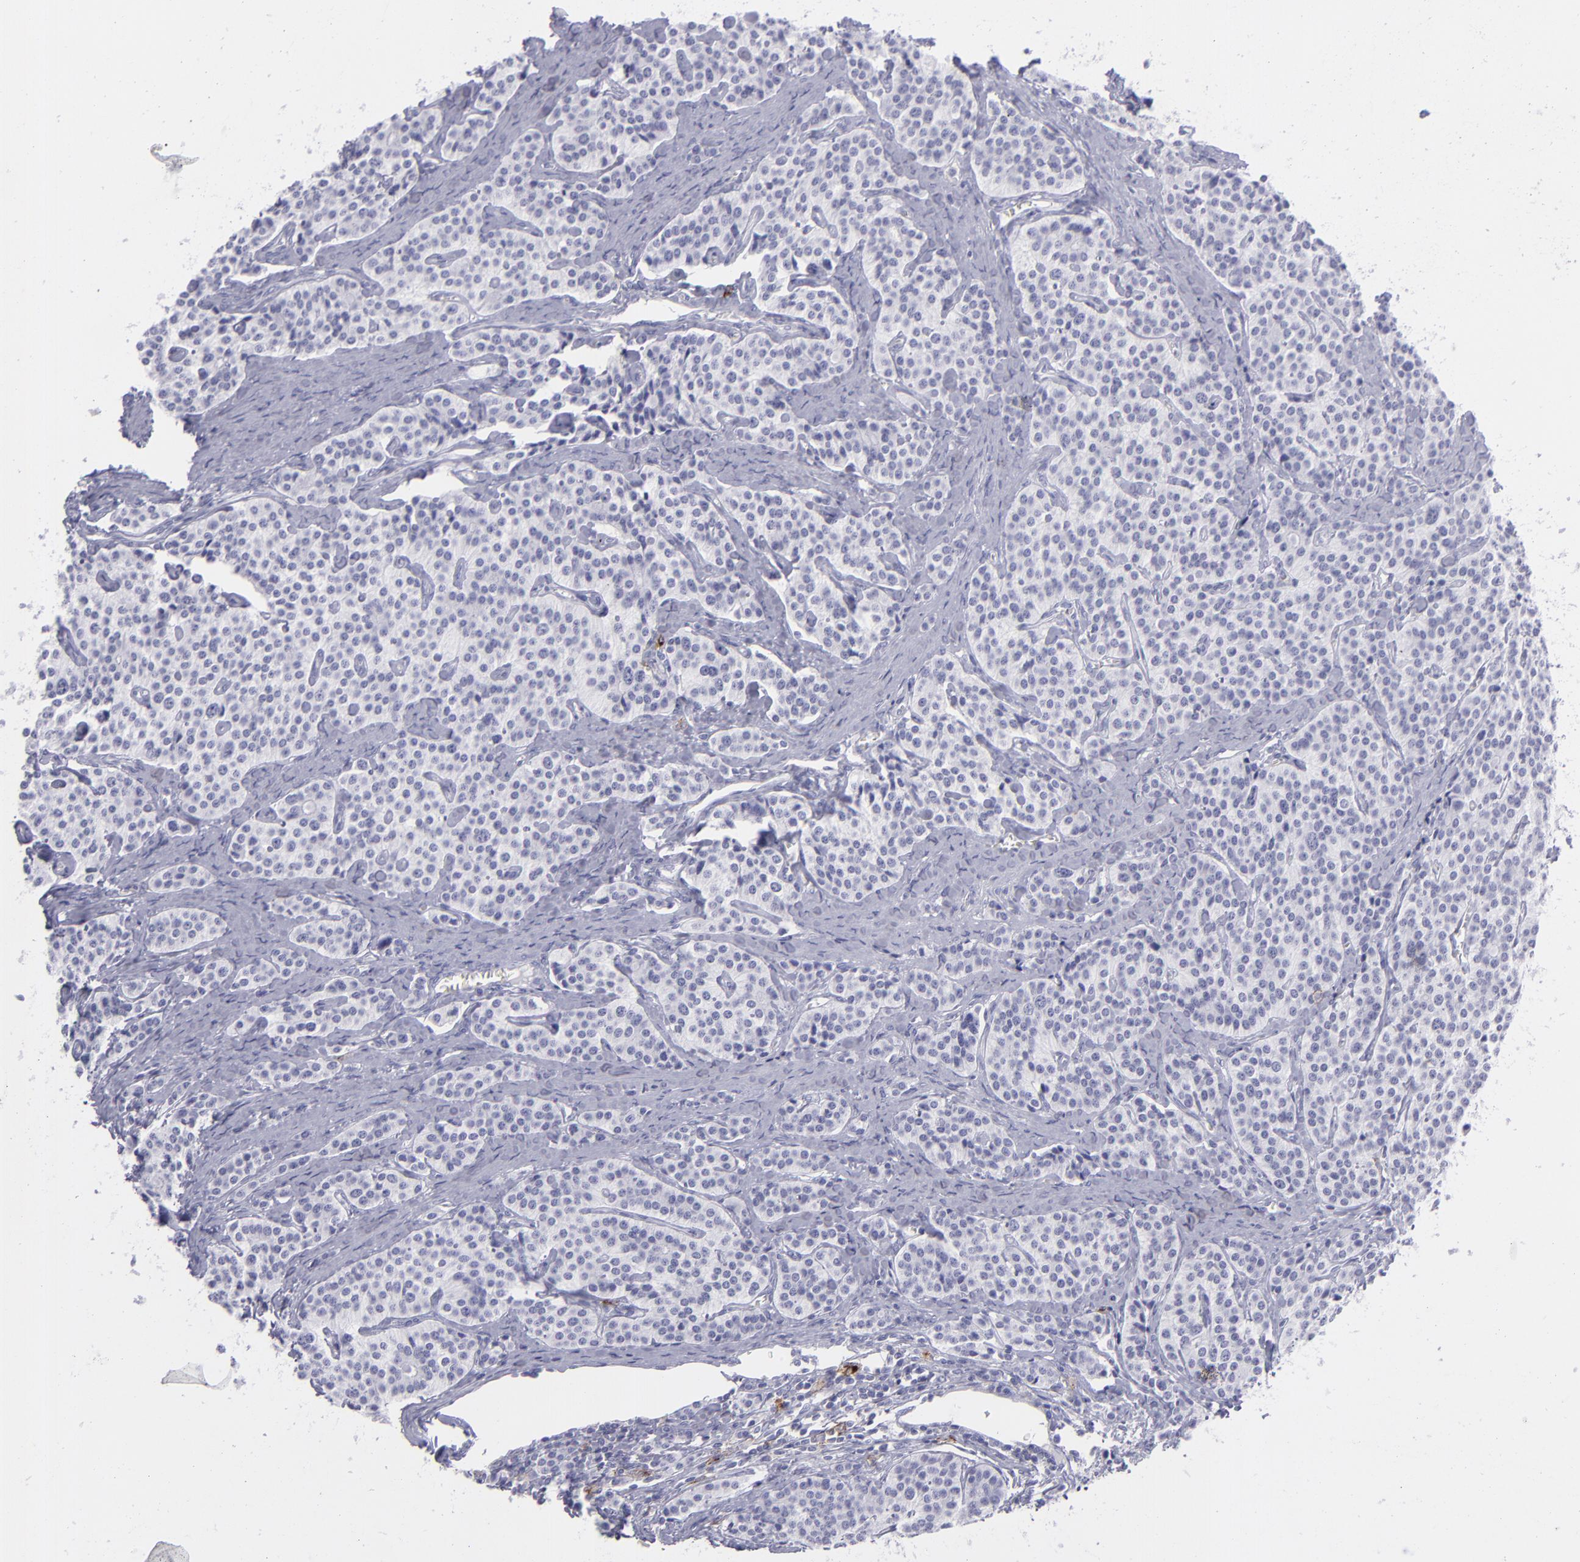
{"staining": {"intensity": "negative", "quantity": "none", "location": "none"}, "tissue": "carcinoid", "cell_type": "Tumor cells", "image_type": "cancer", "snomed": [{"axis": "morphology", "description": "Carcinoid, malignant, NOS"}, {"axis": "topography", "description": "Small intestine"}], "caption": "Immunohistochemistry (IHC) of human carcinoid (malignant) exhibits no positivity in tumor cells. (DAB (3,3'-diaminobenzidine) IHC visualized using brightfield microscopy, high magnification).", "gene": "SELPLG", "patient": {"sex": "male", "age": 63}}